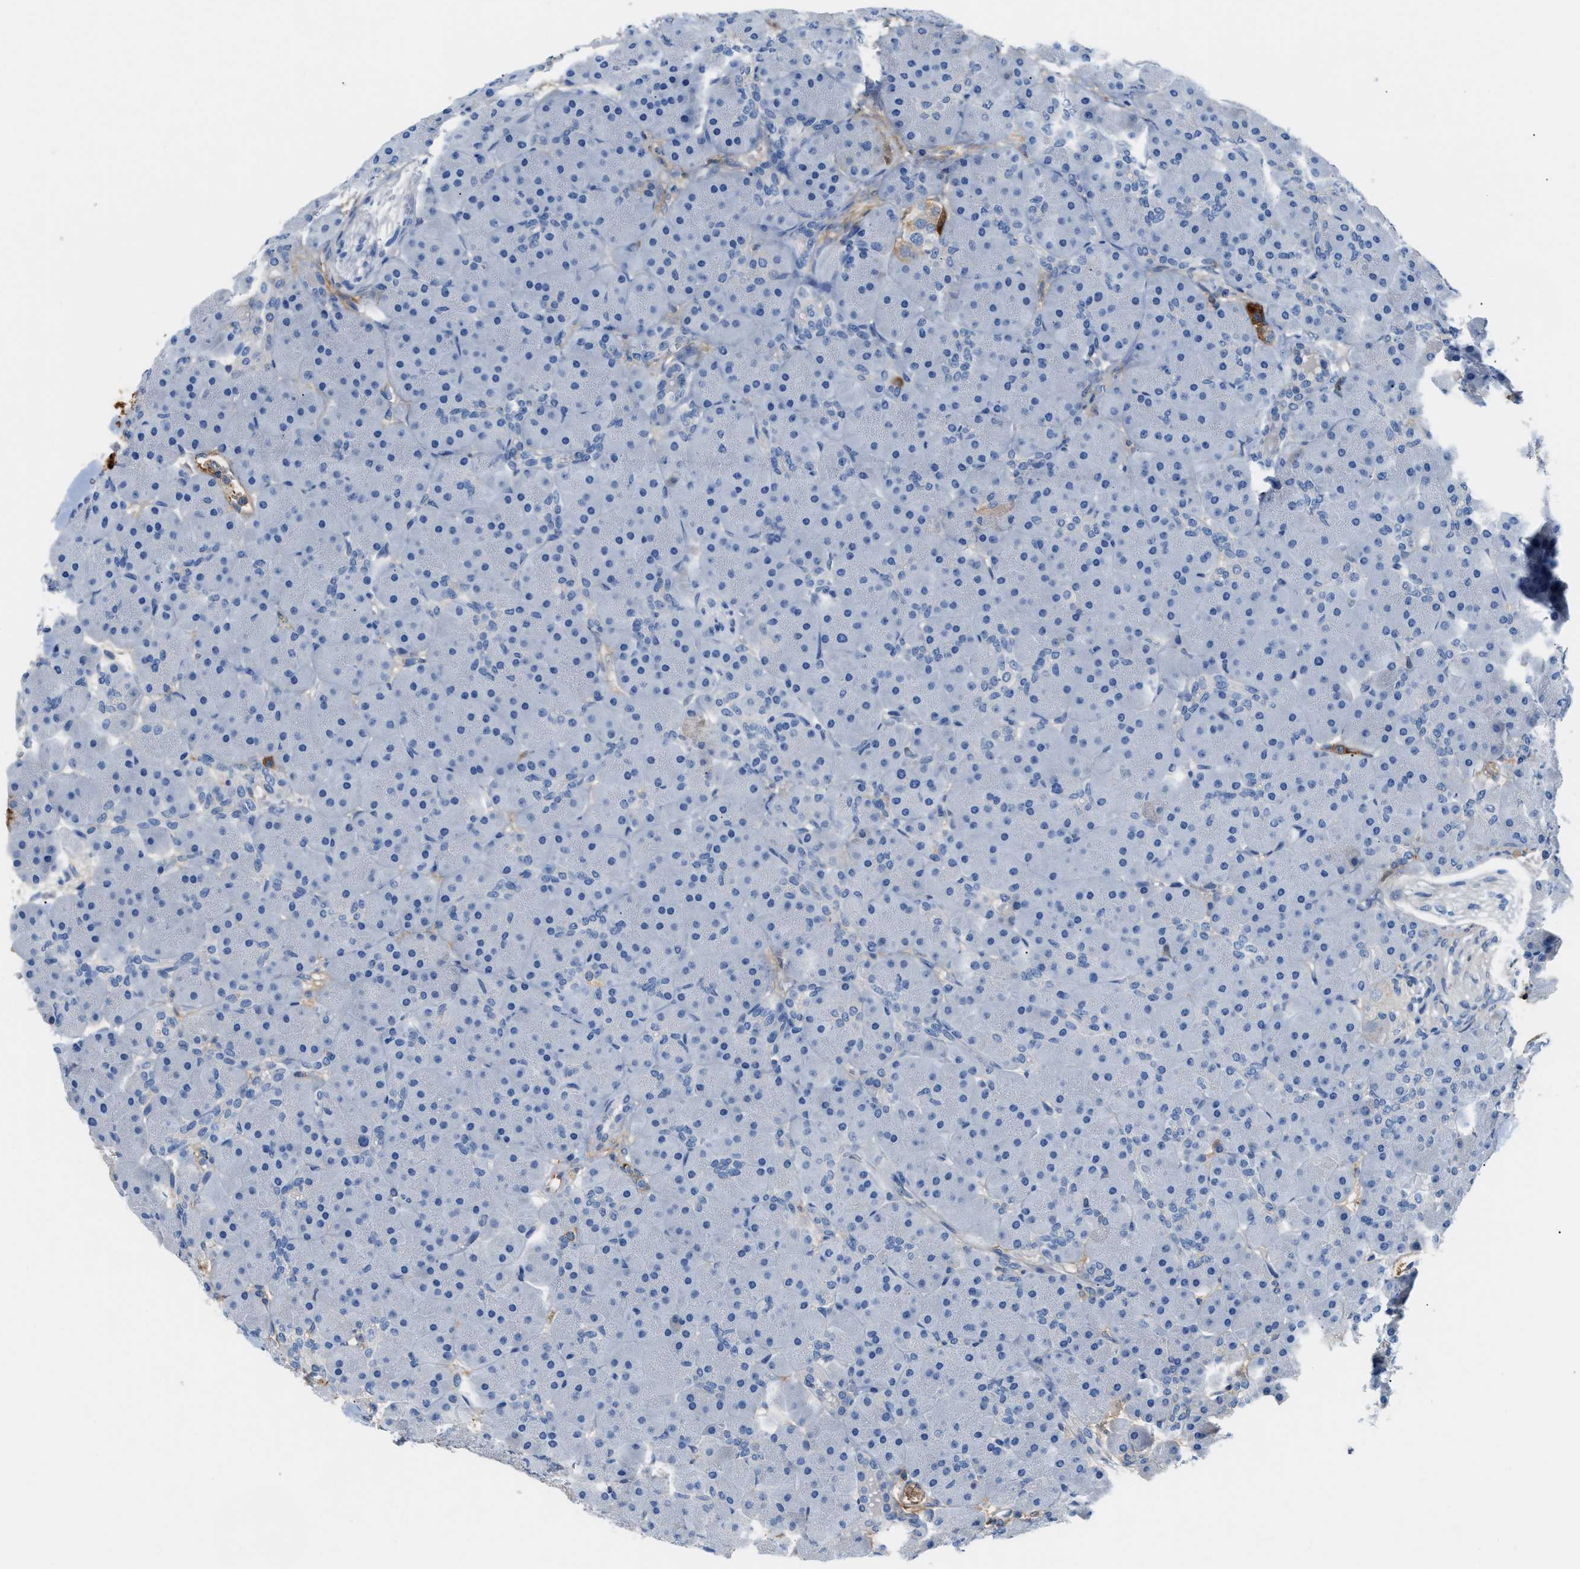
{"staining": {"intensity": "weak", "quantity": "<25%", "location": "cytoplasmic/membranous"}, "tissue": "pancreas", "cell_type": "Exocrine glandular cells", "image_type": "normal", "snomed": [{"axis": "morphology", "description": "Normal tissue, NOS"}, {"axis": "topography", "description": "Pancreas"}], "caption": "An immunohistochemistry (IHC) photomicrograph of benign pancreas is shown. There is no staining in exocrine glandular cells of pancreas.", "gene": "CFI", "patient": {"sex": "male", "age": 66}}